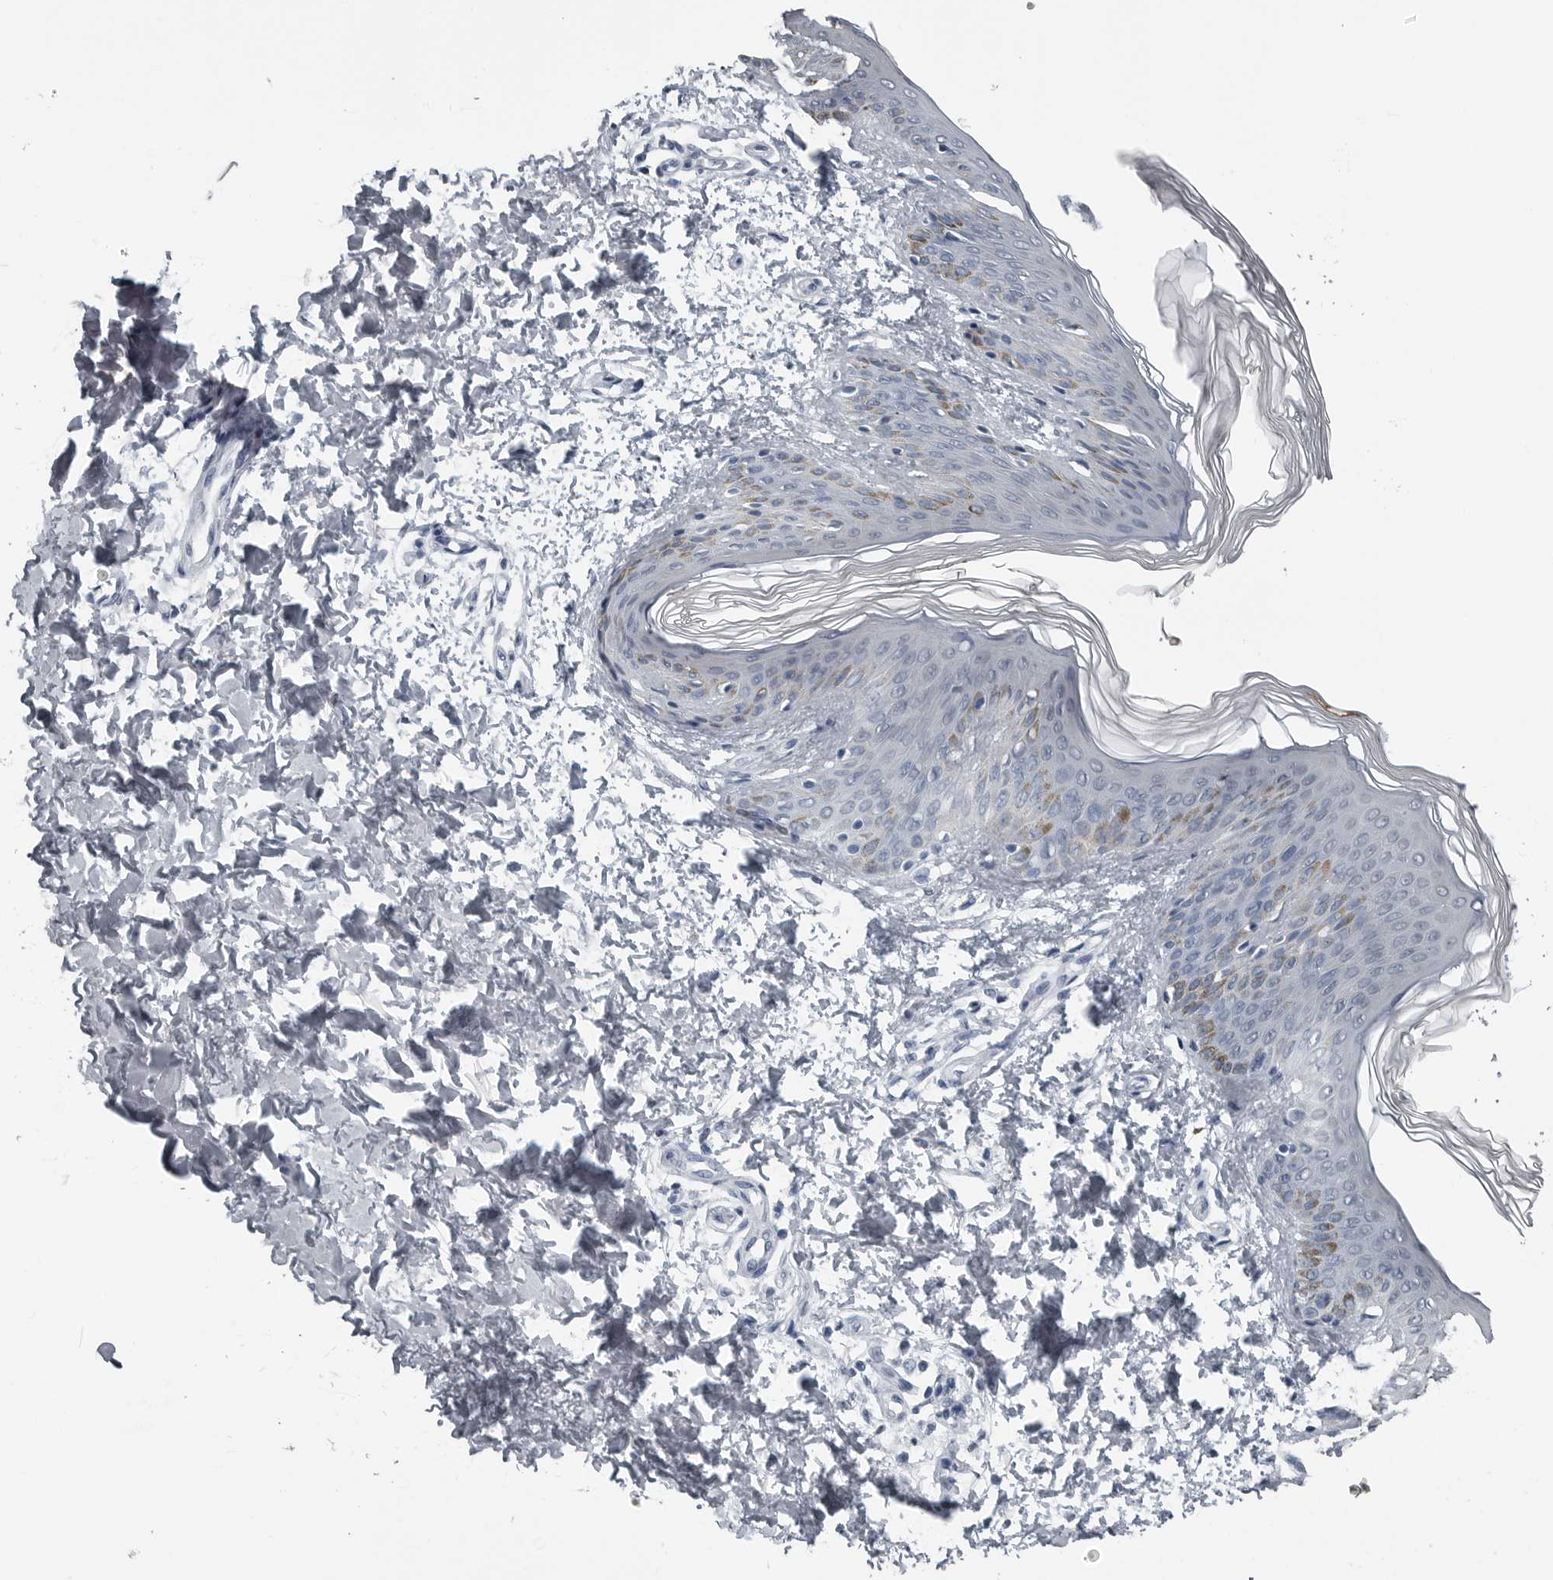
{"staining": {"intensity": "negative", "quantity": "none", "location": "none"}, "tissue": "skin", "cell_type": "Fibroblasts", "image_type": "normal", "snomed": [{"axis": "morphology", "description": "Normal tissue, NOS"}, {"axis": "morphology", "description": "Neoplasm, benign, NOS"}, {"axis": "topography", "description": "Skin"}, {"axis": "topography", "description": "Soft tissue"}], "caption": "Immunohistochemistry (IHC) micrograph of benign skin: skin stained with DAB exhibits no significant protein expression in fibroblasts.", "gene": "SPINK1", "patient": {"sex": "male", "age": 26}}